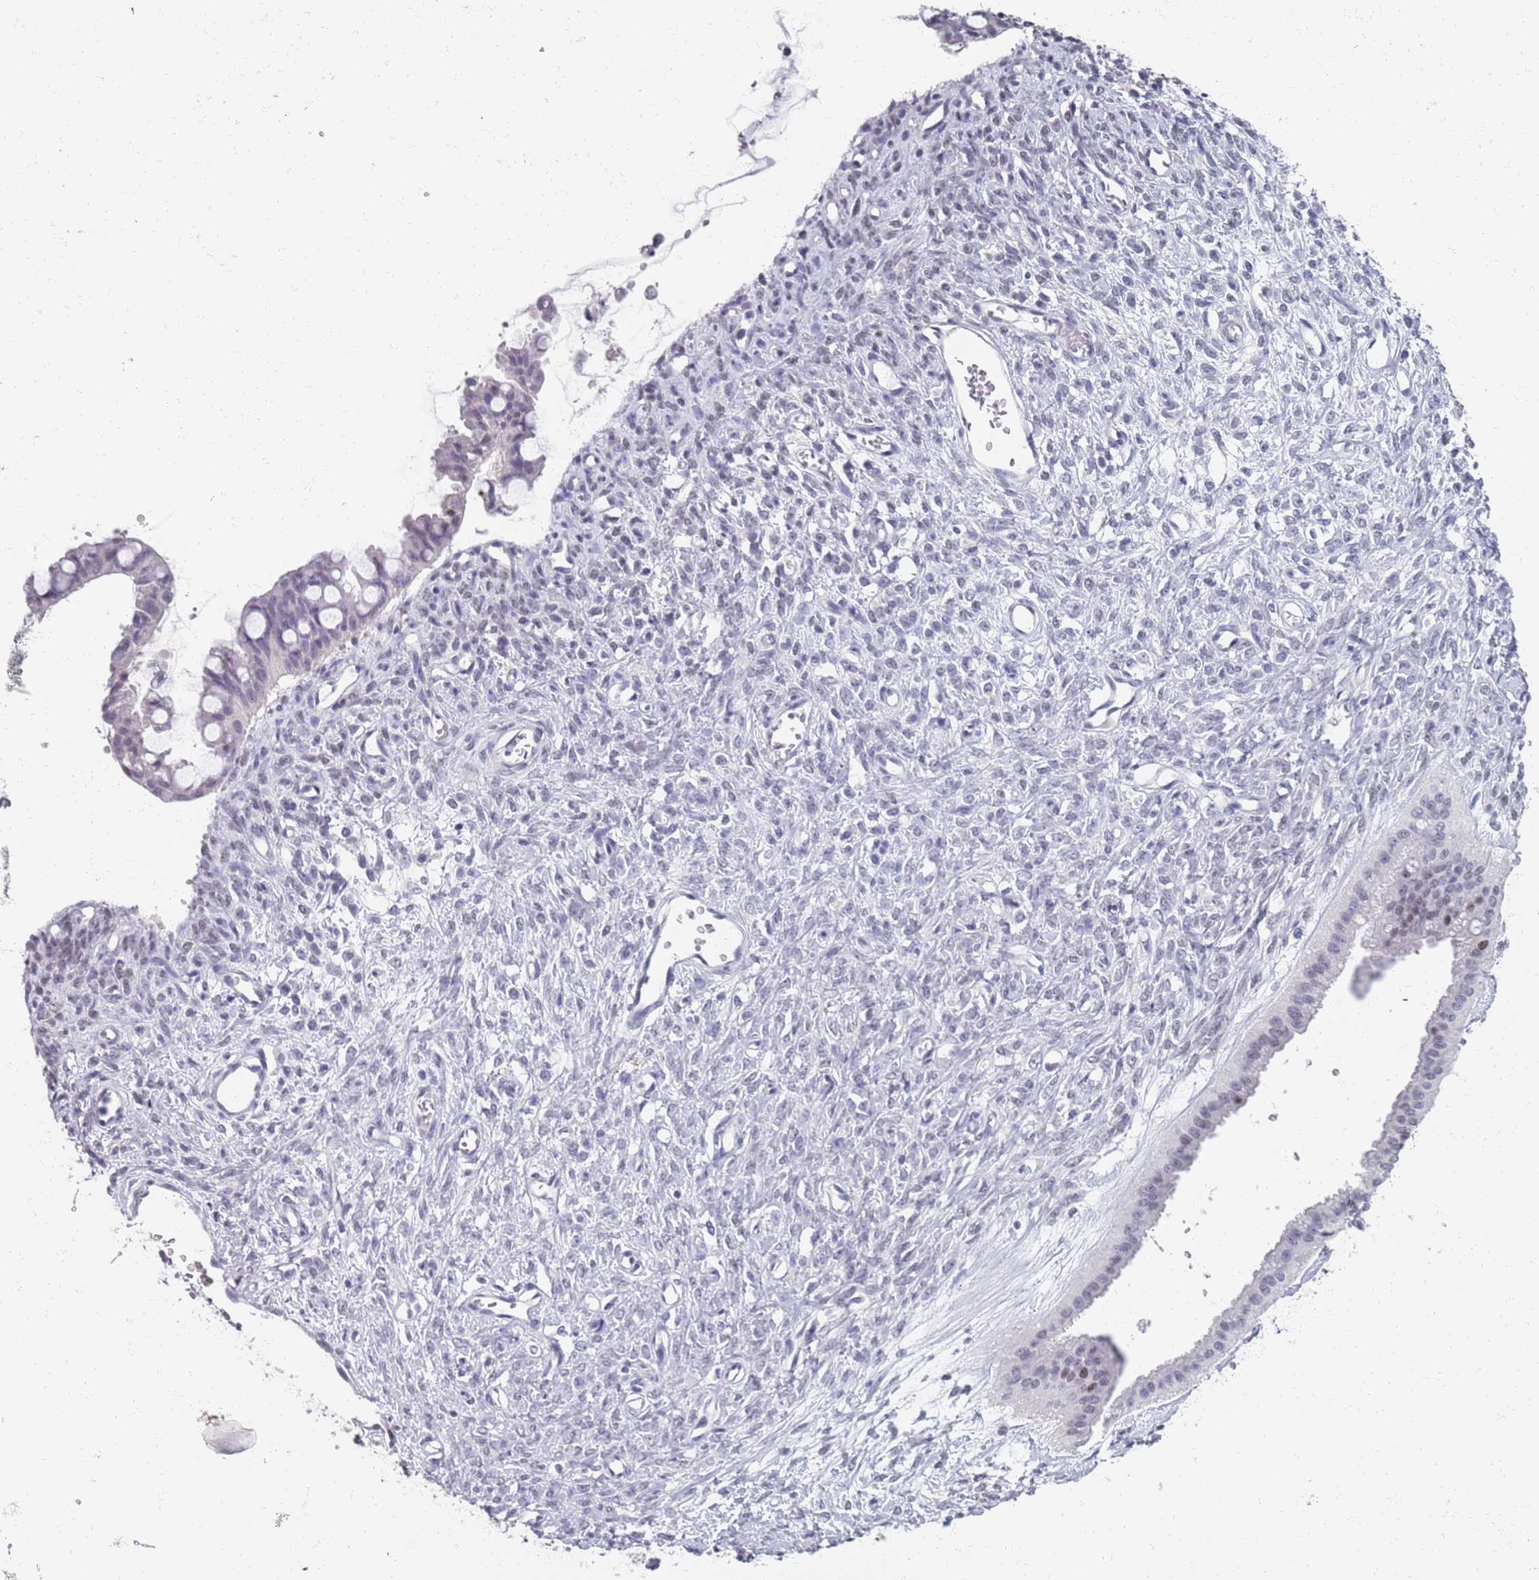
{"staining": {"intensity": "negative", "quantity": "none", "location": "none"}, "tissue": "ovarian cancer", "cell_type": "Tumor cells", "image_type": "cancer", "snomed": [{"axis": "morphology", "description": "Cystadenocarcinoma, mucinous, NOS"}, {"axis": "topography", "description": "Ovary"}], "caption": "High magnification brightfield microscopy of ovarian cancer stained with DAB (brown) and counterstained with hematoxylin (blue): tumor cells show no significant expression.", "gene": "SAMD1", "patient": {"sex": "female", "age": 73}}